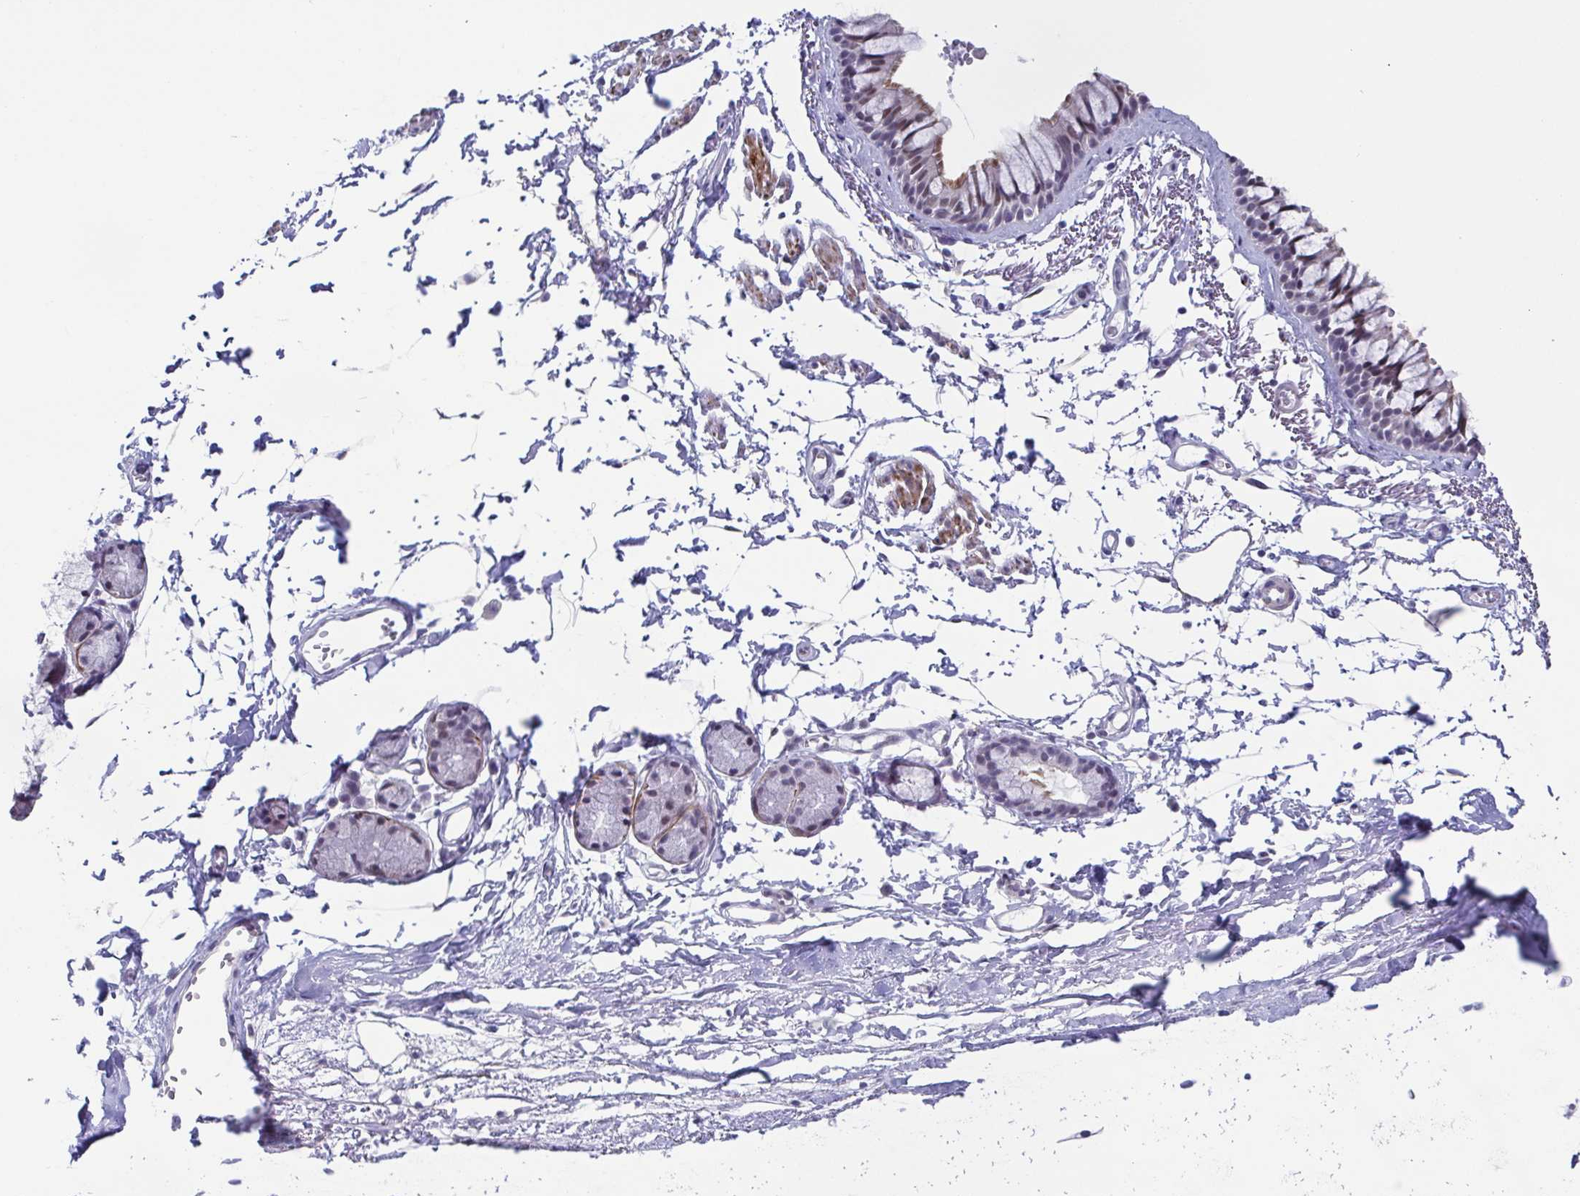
{"staining": {"intensity": "moderate", "quantity": "<25%", "location": "cytoplasmic/membranous,nuclear"}, "tissue": "bronchus", "cell_type": "Respiratory epithelial cells", "image_type": "normal", "snomed": [{"axis": "morphology", "description": "Normal tissue, NOS"}, {"axis": "topography", "description": "Cartilage tissue"}, {"axis": "topography", "description": "Bronchus"}, {"axis": "topography", "description": "Peripheral nerve tissue"}], "caption": "The histopathology image demonstrates a brown stain indicating the presence of a protein in the cytoplasmic/membranous,nuclear of respiratory epithelial cells in bronchus. (brown staining indicates protein expression, while blue staining denotes nuclei).", "gene": "TMEM92", "patient": {"sex": "female", "age": 59}}